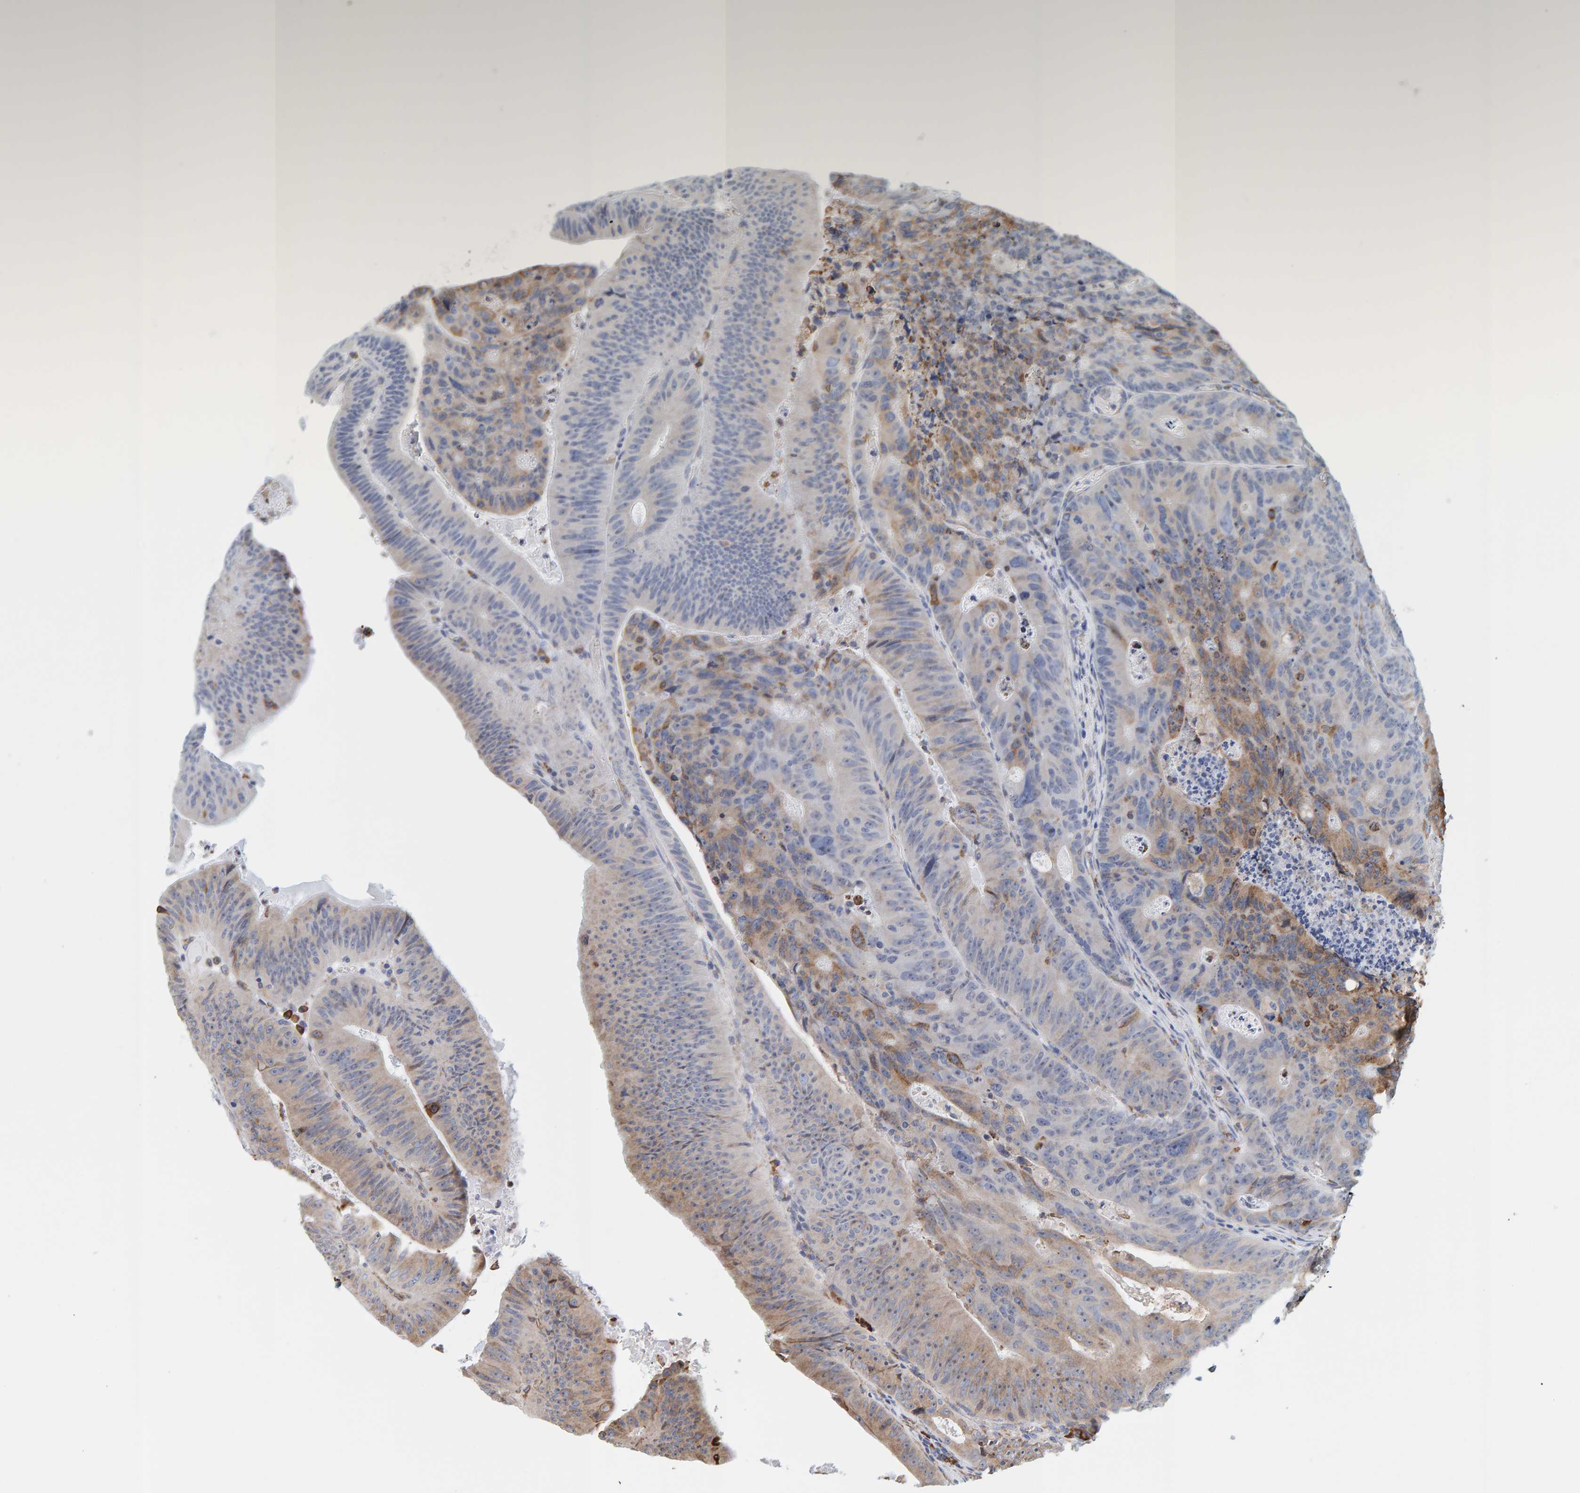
{"staining": {"intensity": "moderate", "quantity": "25%-75%", "location": "cytoplasmic/membranous"}, "tissue": "colorectal cancer", "cell_type": "Tumor cells", "image_type": "cancer", "snomed": [{"axis": "morphology", "description": "Adenocarcinoma, NOS"}, {"axis": "topography", "description": "Colon"}], "caption": "Tumor cells show medium levels of moderate cytoplasmic/membranous expression in approximately 25%-75% of cells in human colorectal adenocarcinoma.", "gene": "SGPL1", "patient": {"sex": "male", "age": 87}}